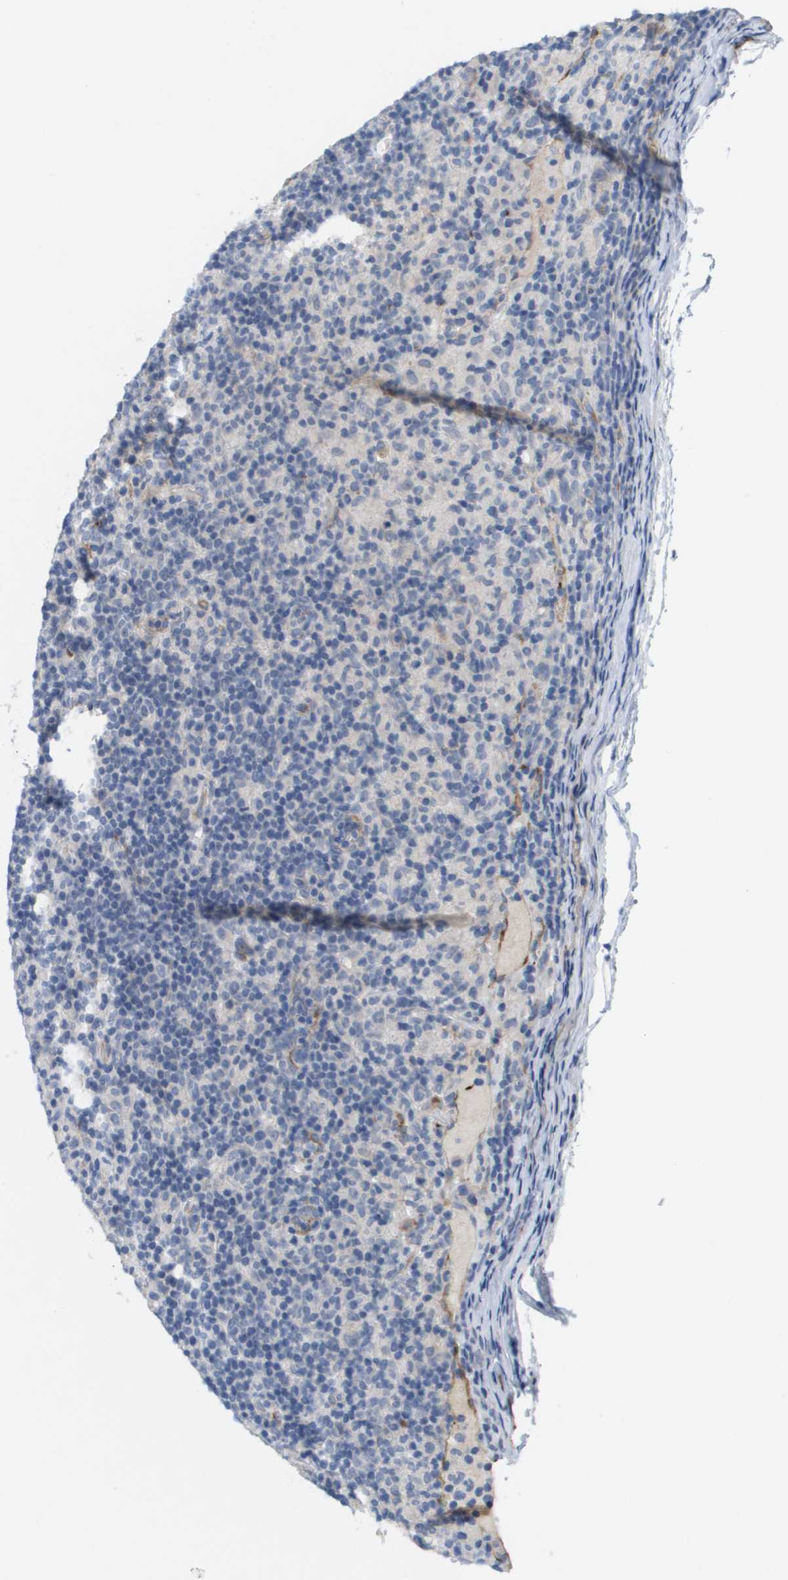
{"staining": {"intensity": "negative", "quantity": "none", "location": "none"}, "tissue": "lymphoma", "cell_type": "Tumor cells", "image_type": "cancer", "snomed": [{"axis": "morphology", "description": "Hodgkin's disease, NOS"}, {"axis": "topography", "description": "Lymph node"}], "caption": "Tumor cells show no significant protein staining in Hodgkin's disease.", "gene": "ANGPT2", "patient": {"sex": "male", "age": 70}}